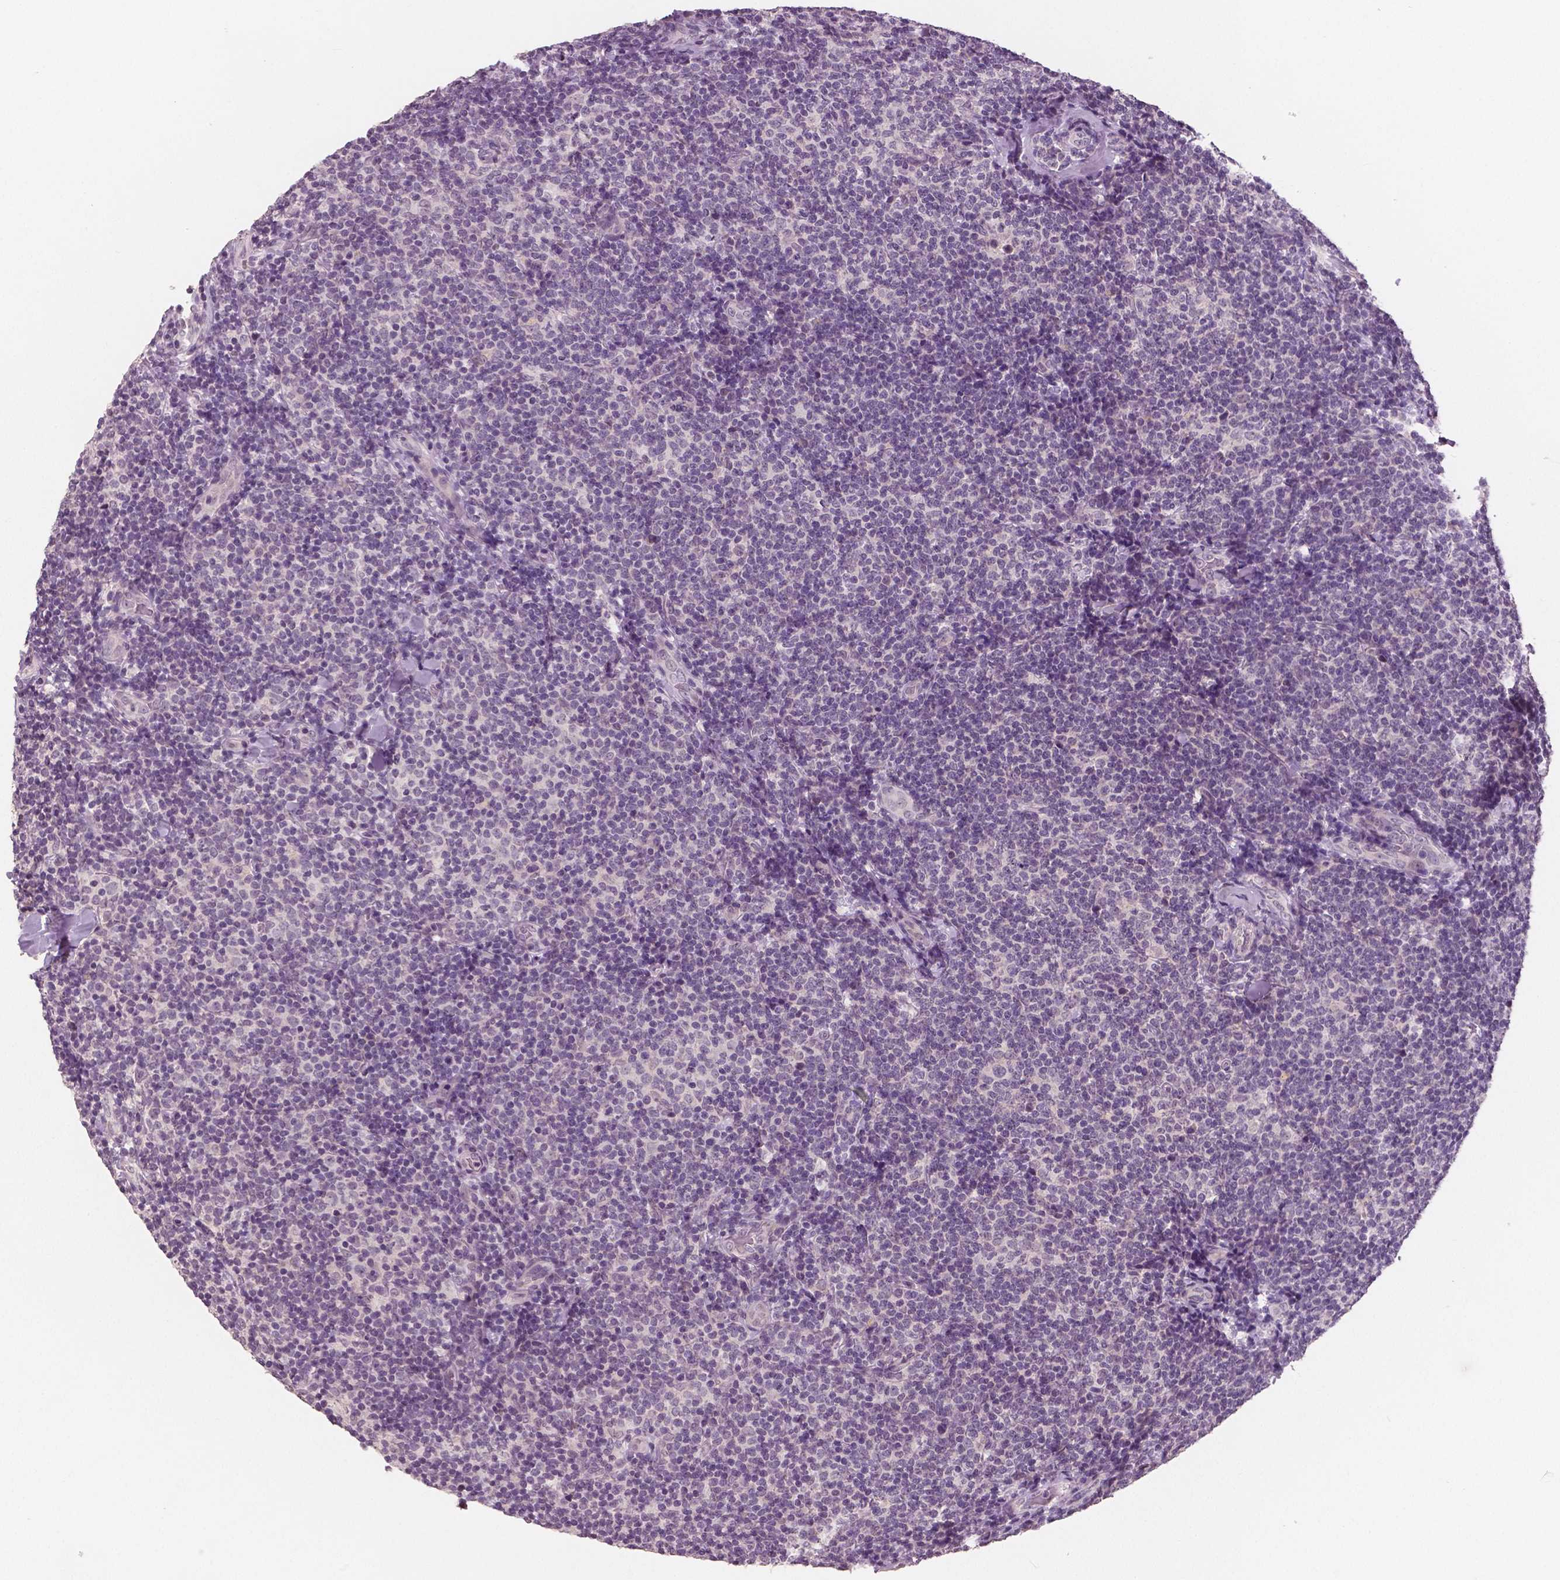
{"staining": {"intensity": "negative", "quantity": "none", "location": "none"}, "tissue": "lymphoma", "cell_type": "Tumor cells", "image_type": "cancer", "snomed": [{"axis": "morphology", "description": "Malignant lymphoma, non-Hodgkin's type, Low grade"}, {"axis": "topography", "description": "Lymph node"}], "caption": "This micrograph is of lymphoma stained with IHC to label a protein in brown with the nuclei are counter-stained blue. There is no staining in tumor cells.", "gene": "RNASE7", "patient": {"sex": "female", "age": 56}}